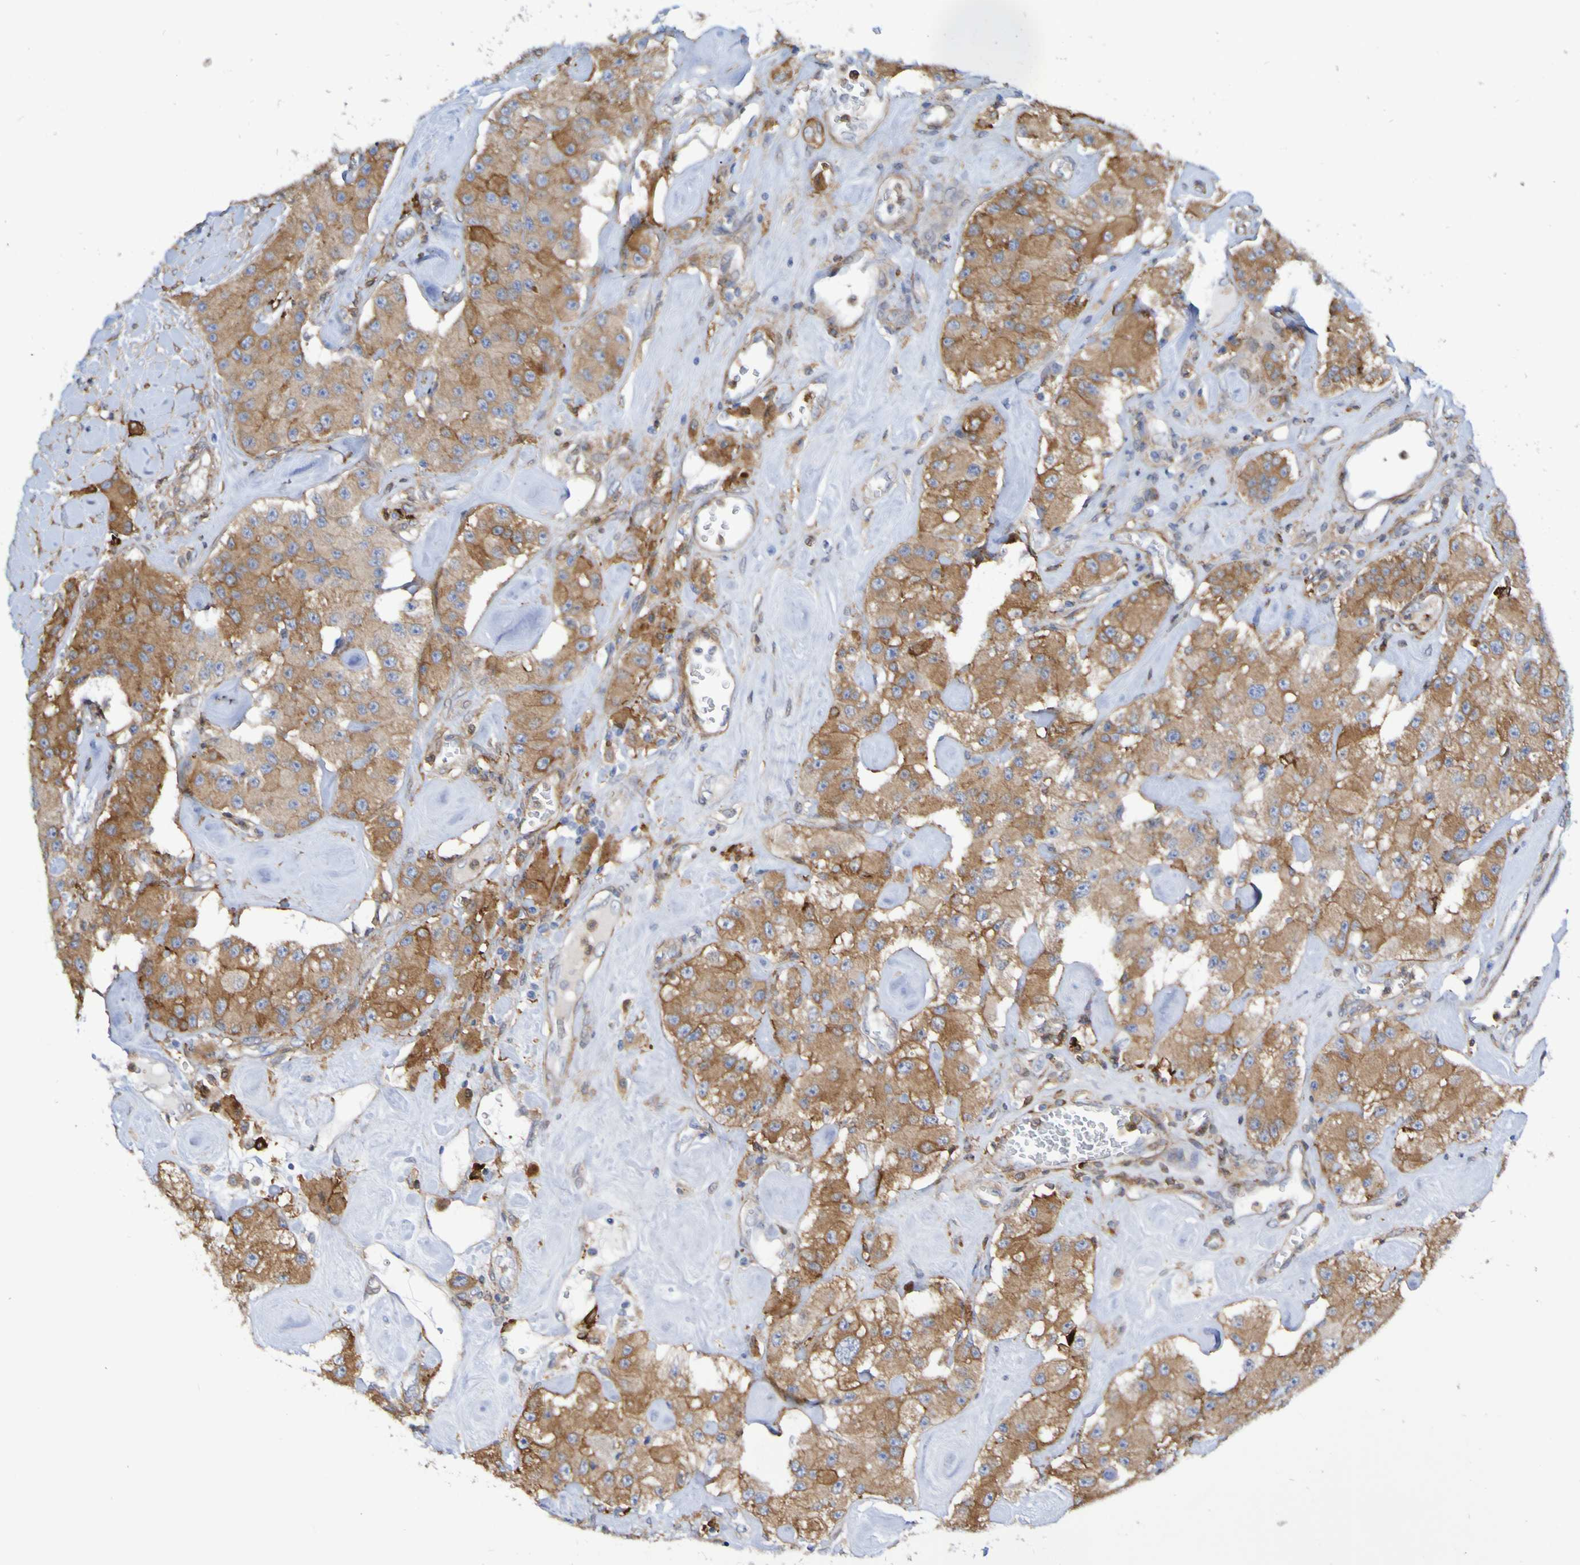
{"staining": {"intensity": "moderate", "quantity": ">75%", "location": "cytoplasmic/membranous"}, "tissue": "carcinoid", "cell_type": "Tumor cells", "image_type": "cancer", "snomed": [{"axis": "morphology", "description": "Carcinoid, malignant, NOS"}, {"axis": "topography", "description": "Pancreas"}], "caption": "Protein staining demonstrates moderate cytoplasmic/membranous positivity in approximately >75% of tumor cells in malignant carcinoid. (DAB = brown stain, brightfield microscopy at high magnification).", "gene": "SCRG1", "patient": {"sex": "male", "age": 41}}